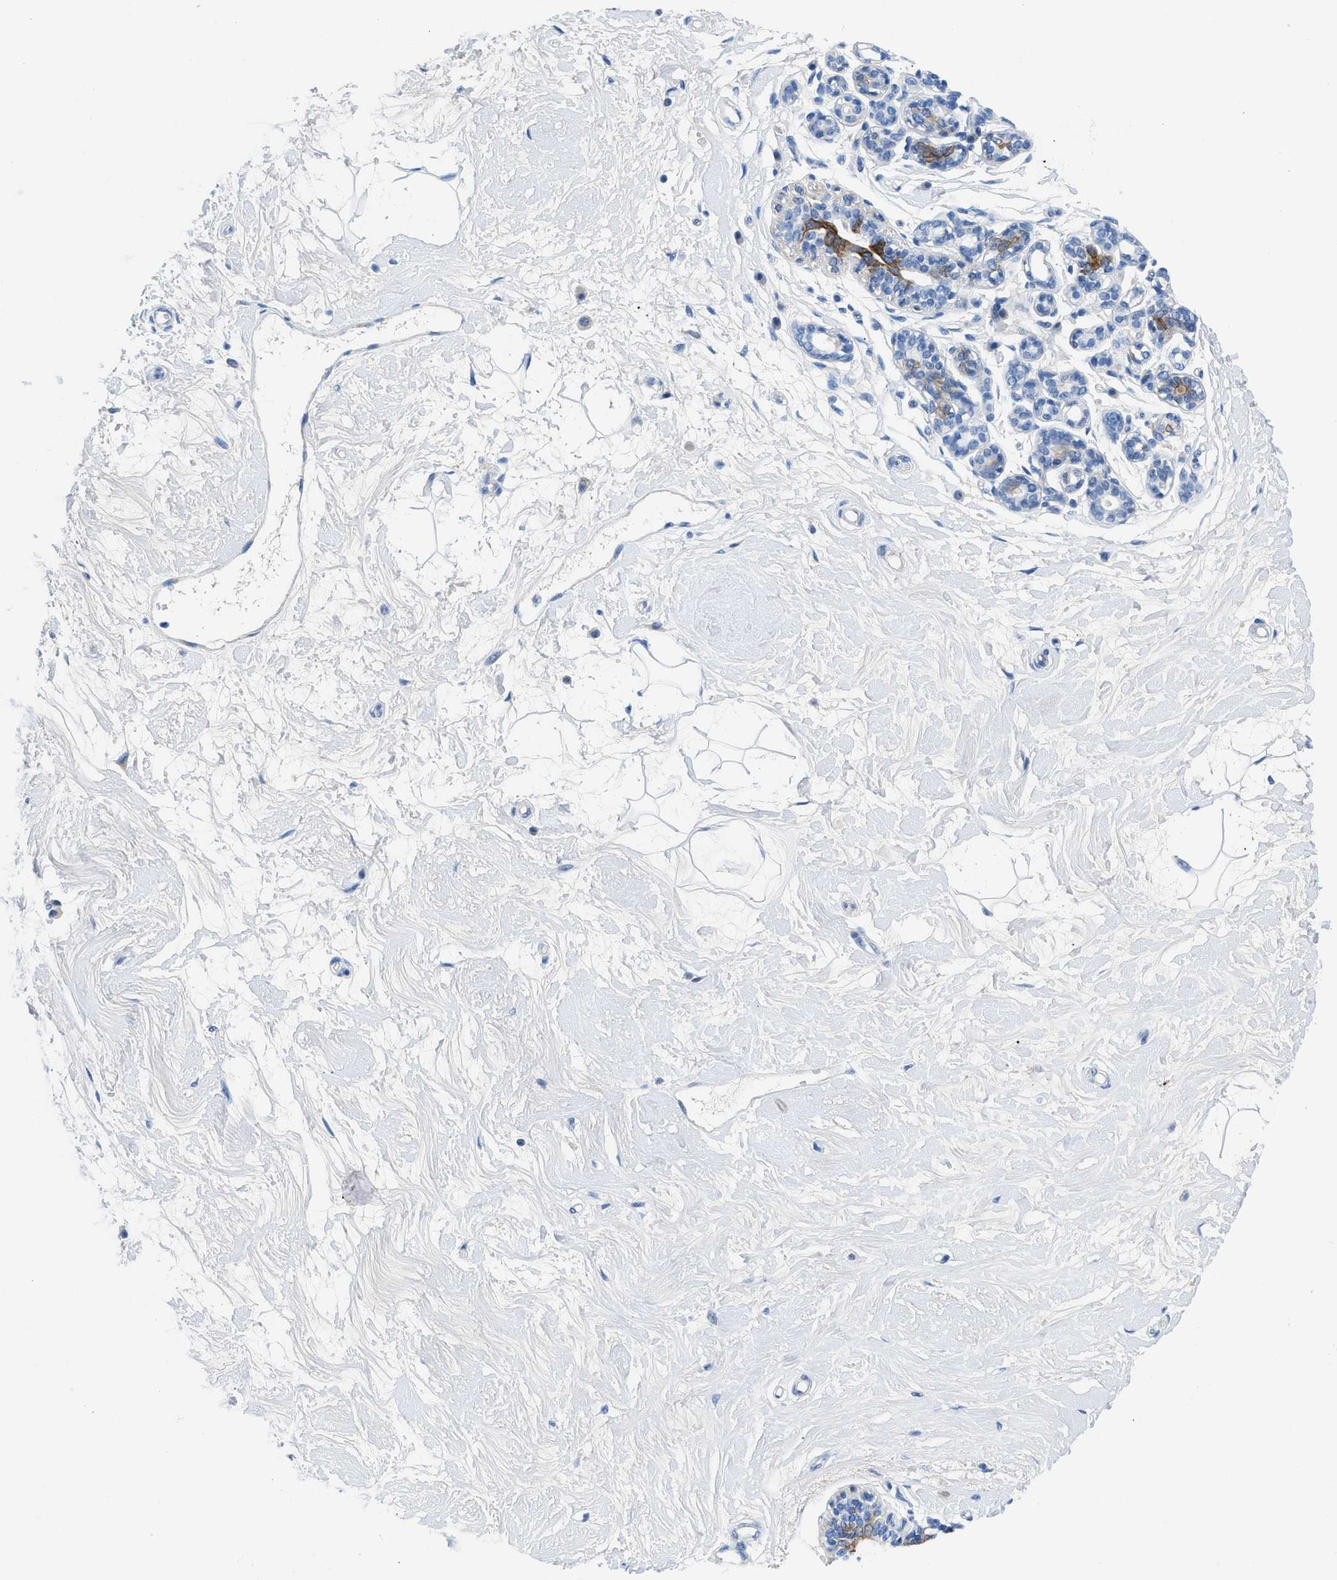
{"staining": {"intensity": "negative", "quantity": "none", "location": "none"}, "tissue": "breast", "cell_type": "Adipocytes", "image_type": "normal", "snomed": [{"axis": "morphology", "description": "Normal tissue, NOS"}, {"axis": "morphology", "description": "Lobular carcinoma"}, {"axis": "topography", "description": "Breast"}], "caption": "DAB immunohistochemical staining of unremarkable breast demonstrates no significant staining in adipocytes. Nuclei are stained in blue.", "gene": "SLC10A6", "patient": {"sex": "female", "age": 59}}